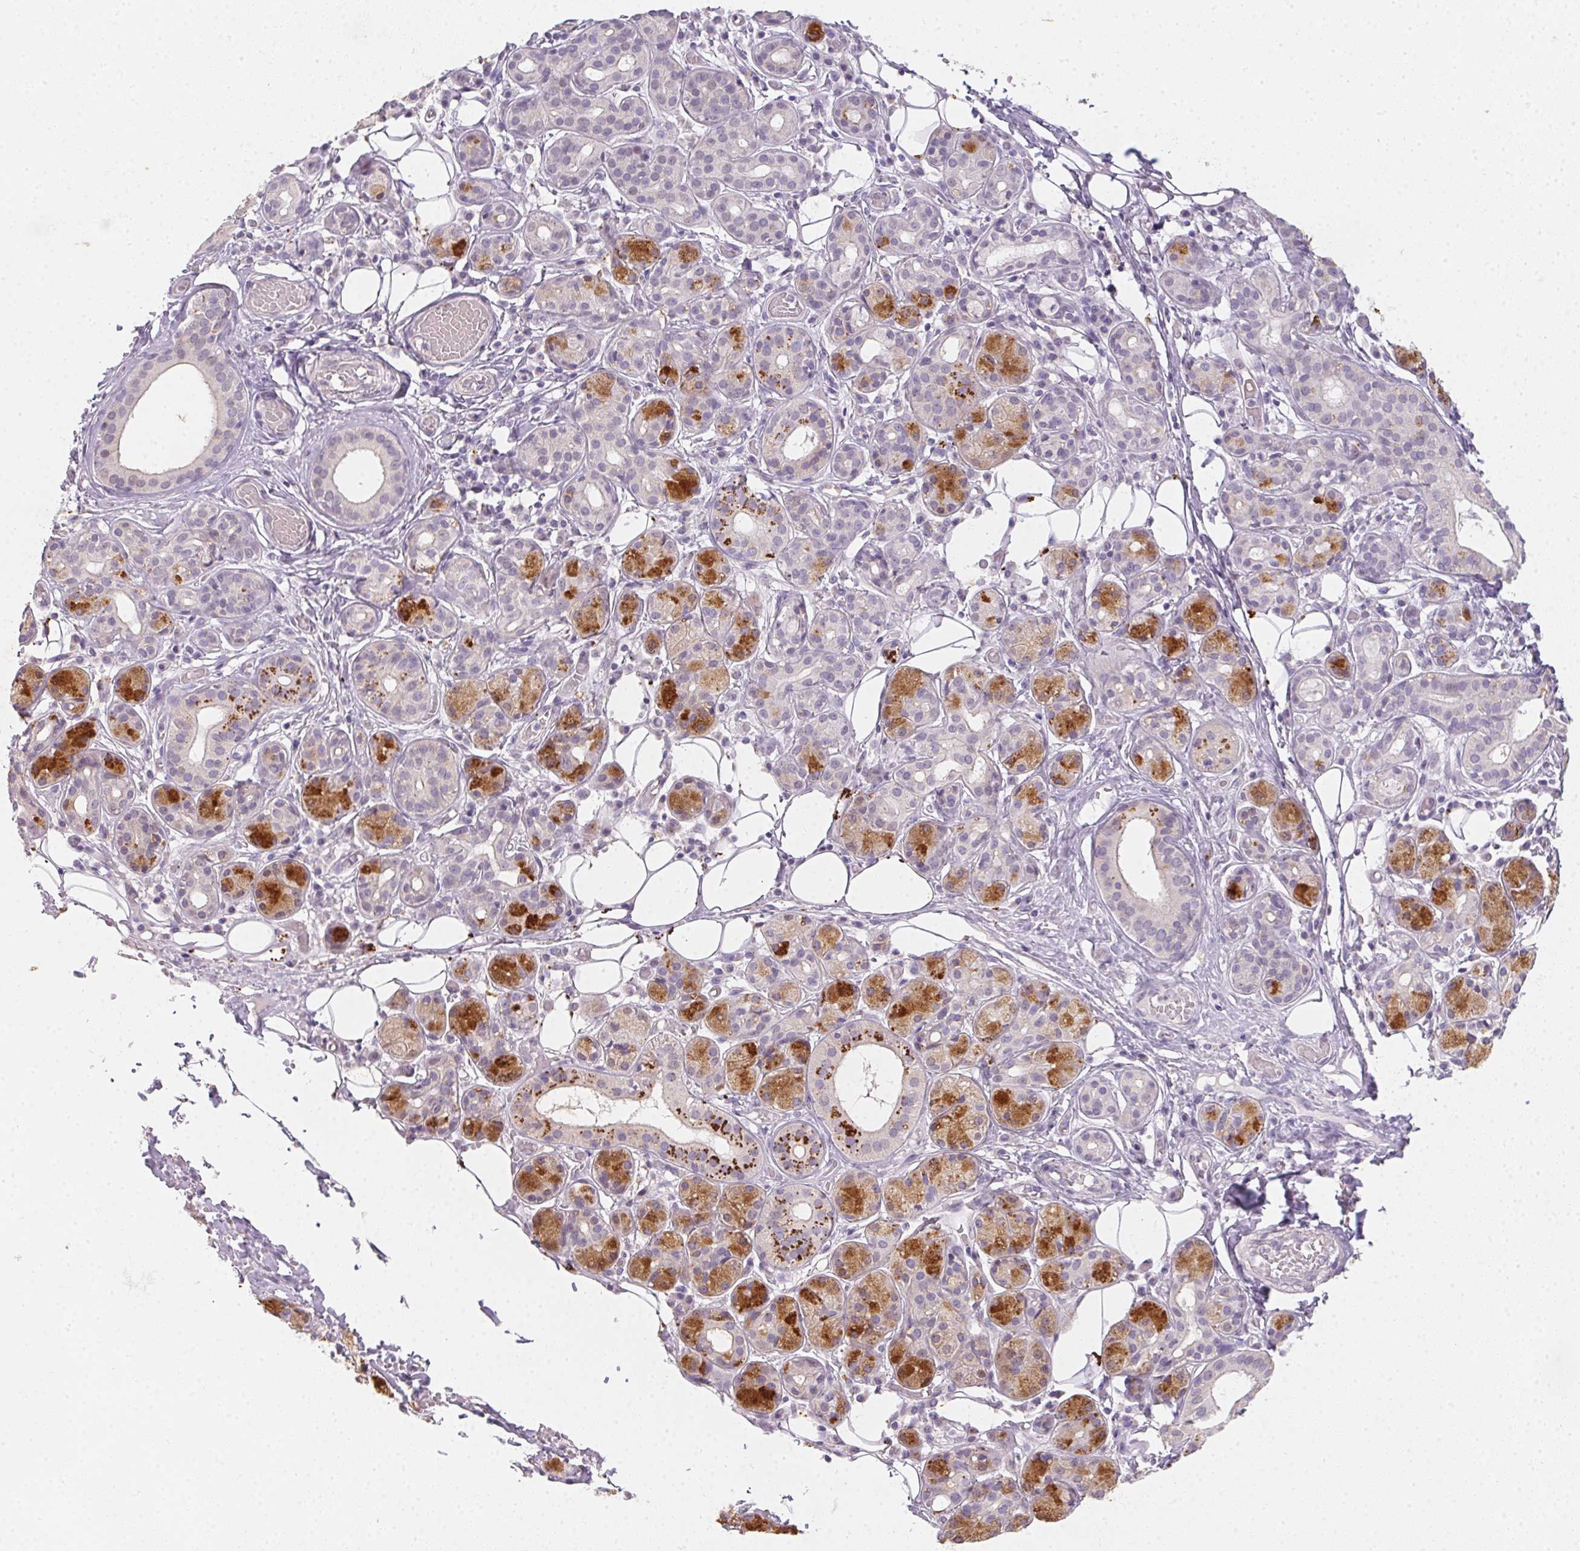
{"staining": {"intensity": "strong", "quantity": "<25%", "location": "cytoplasmic/membranous,nuclear"}, "tissue": "salivary gland", "cell_type": "Glandular cells", "image_type": "normal", "snomed": [{"axis": "morphology", "description": "Normal tissue, NOS"}, {"axis": "topography", "description": "Salivary gland"}, {"axis": "topography", "description": "Peripheral nerve tissue"}], "caption": "Protein expression analysis of normal salivary gland displays strong cytoplasmic/membranous,nuclear staining in about <25% of glandular cells. (IHC, brightfield microscopy, high magnification).", "gene": "ZBBX", "patient": {"sex": "male", "age": 71}}